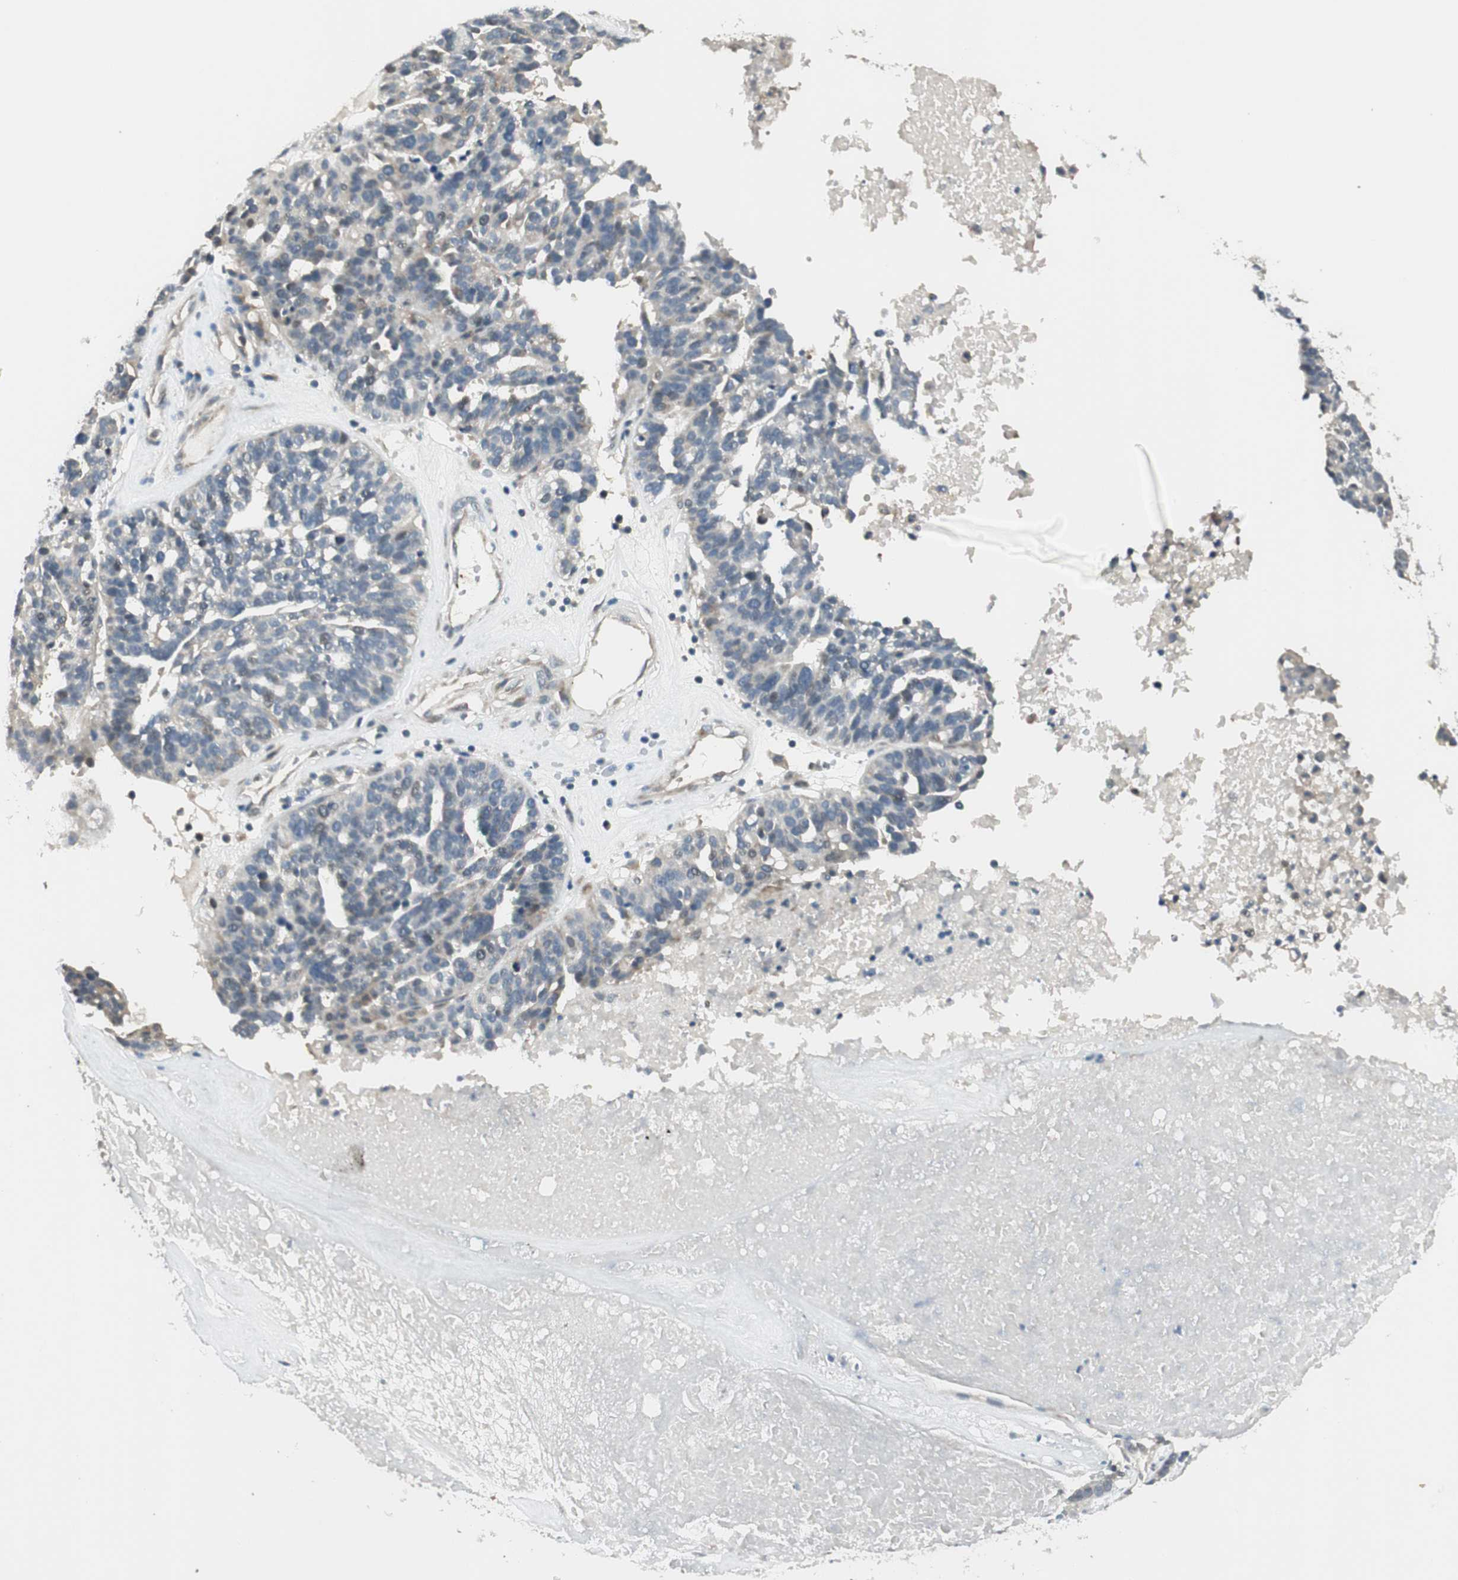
{"staining": {"intensity": "negative", "quantity": "none", "location": "none"}, "tissue": "ovarian cancer", "cell_type": "Tumor cells", "image_type": "cancer", "snomed": [{"axis": "morphology", "description": "Cystadenocarcinoma, serous, NOS"}, {"axis": "topography", "description": "Ovary"}], "caption": "Tumor cells are negative for protein expression in human ovarian cancer (serous cystadenocarcinoma). (Brightfield microscopy of DAB (3,3'-diaminobenzidine) immunohistochemistry at high magnification).", "gene": "PCDHB15", "patient": {"sex": "female", "age": 59}}